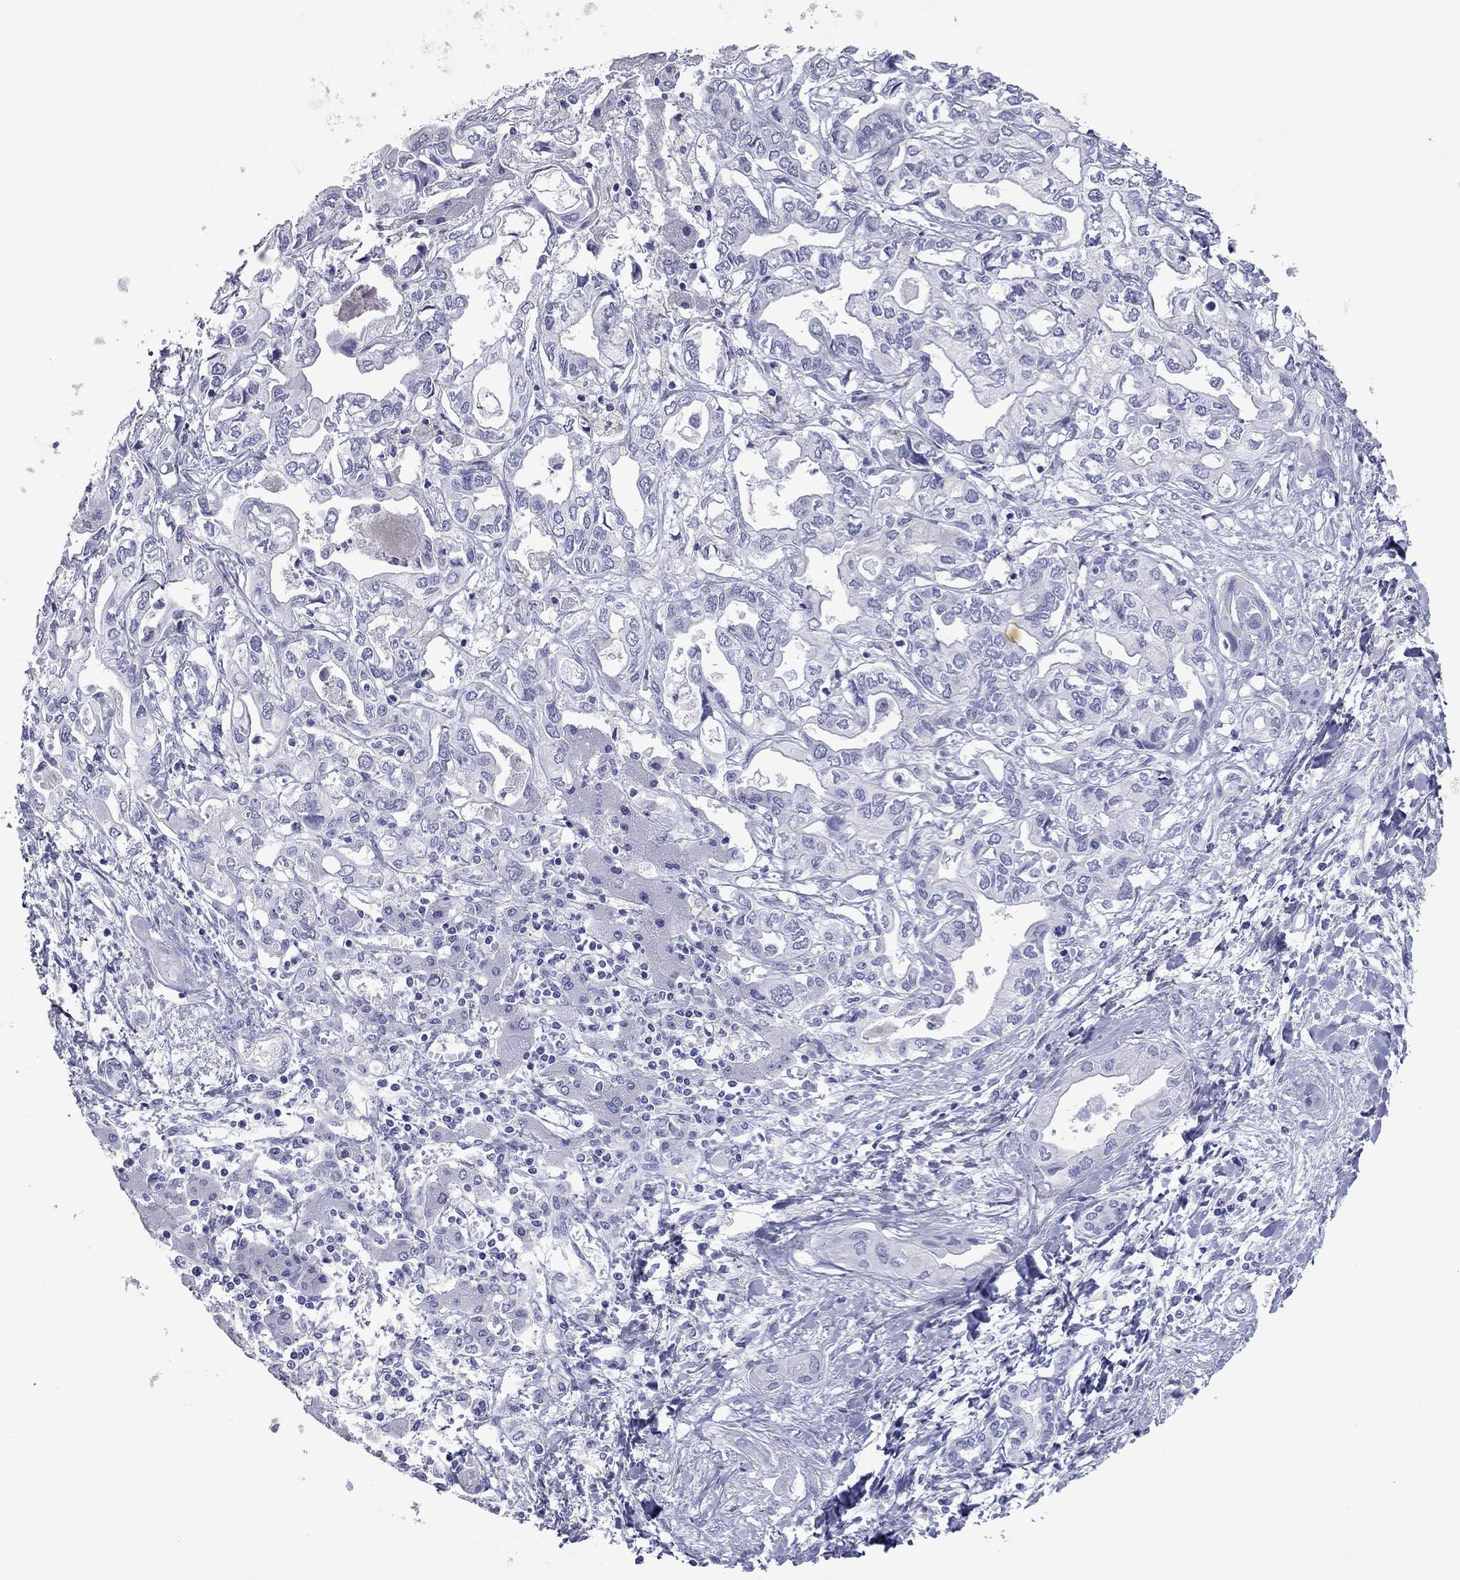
{"staining": {"intensity": "negative", "quantity": "none", "location": "none"}, "tissue": "liver cancer", "cell_type": "Tumor cells", "image_type": "cancer", "snomed": [{"axis": "morphology", "description": "Cholangiocarcinoma"}, {"axis": "topography", "description": "Liver"}], "caption": "The immunohistochemistry image has no significant expression in tumor cells of cholangiocarcinoma (liver) tissue. (DAB immunohistochemistry (IHC), high magnification).", "gene": "VSIG10", "patient": {"sex": "female", "age": 64}}